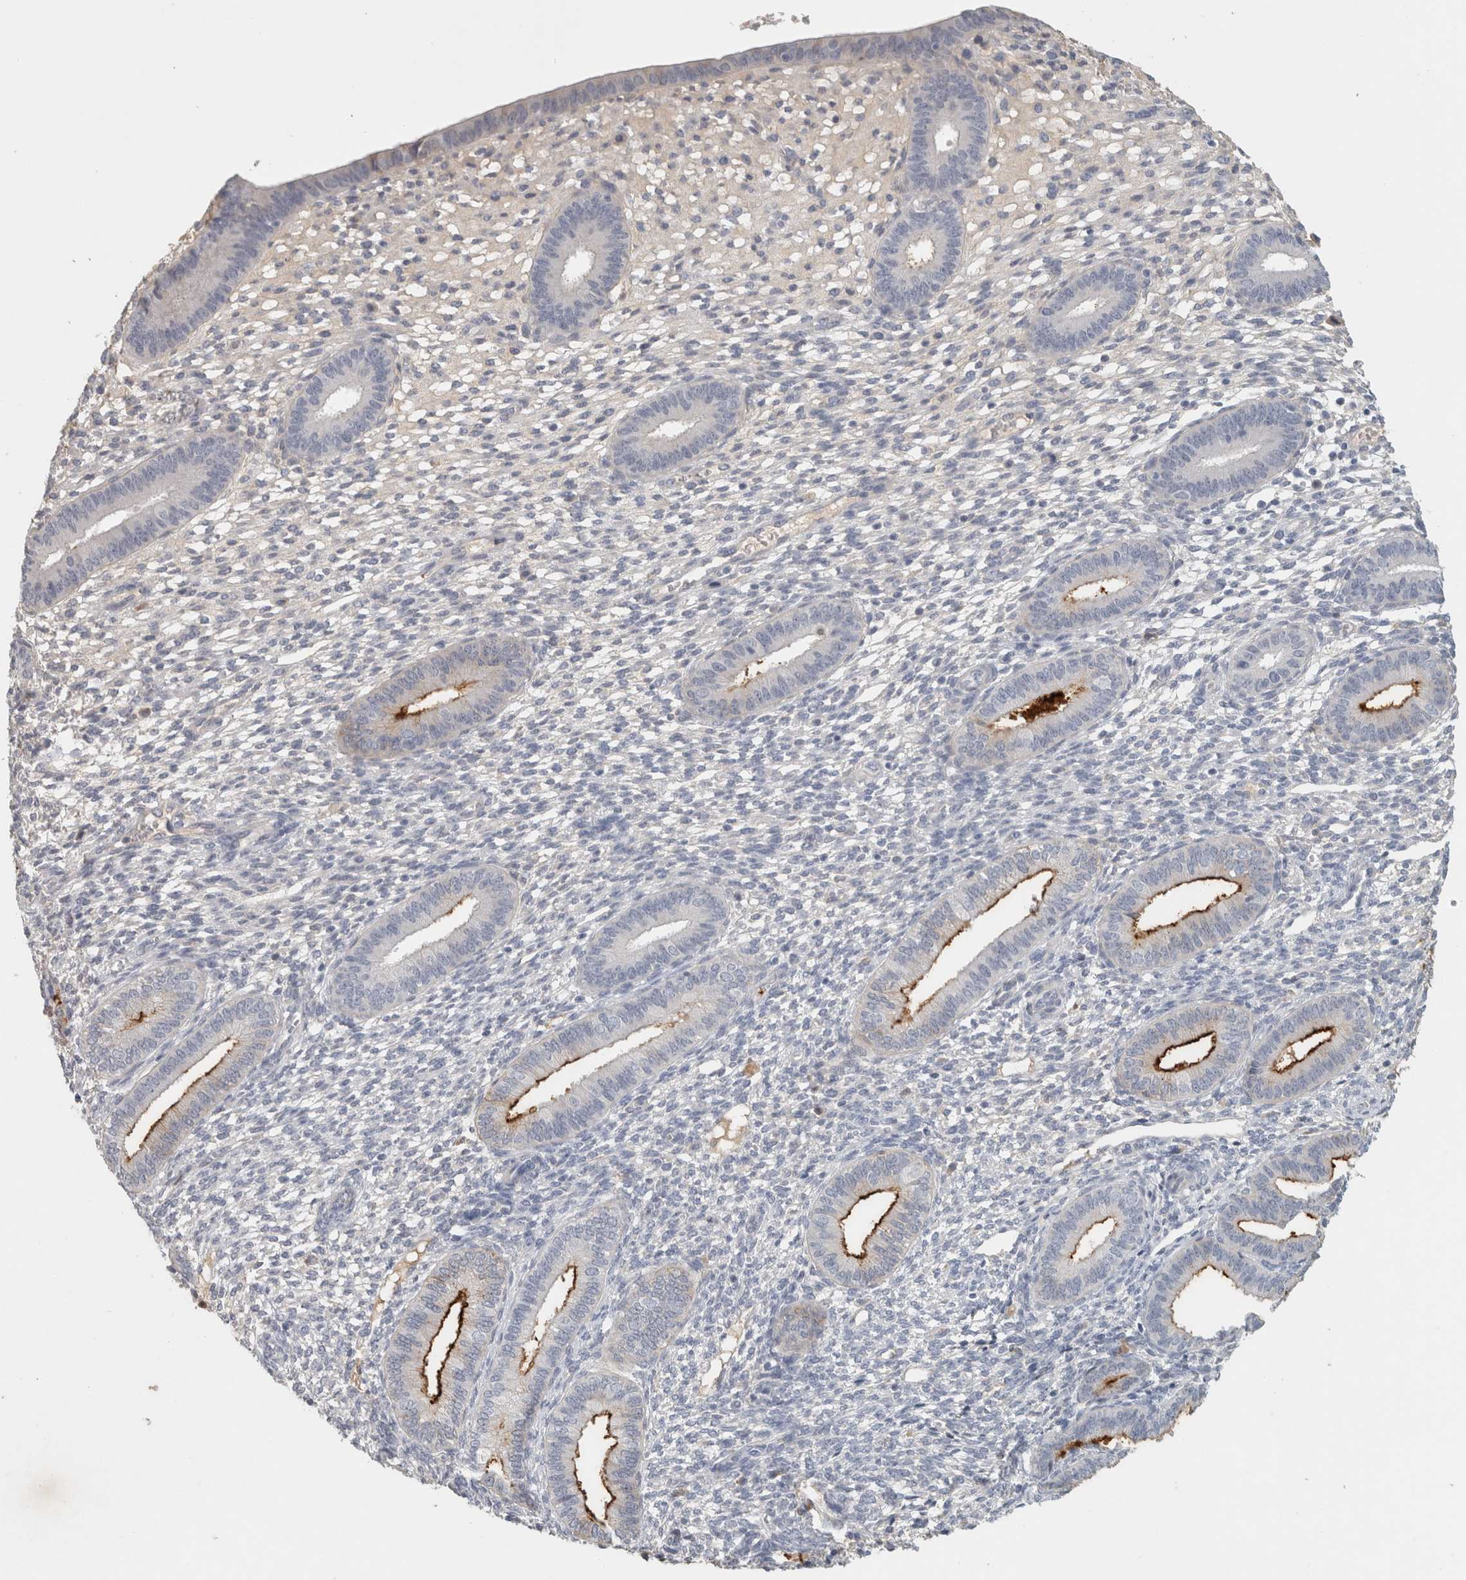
{"staining": {"intensity": "negative", "quantity": "none", "location": "none"}, "tissue": "endometrium", "cell_type": "Cells in endometrial stroma", "image_type": "normal", "snomed": [{"axis": "morphology", "description": "Normal tissue, NOS"}, {"axis": "topography", "description": "Endometrium"}], "caption": "Immunohistochemistry (IHC) micrograph of benign endometrium stained for a protein (brown), which displays no expression in cells in endometrial stroma.", "gene": "CD36", "patient": {"sex": "female", "age": 46}}